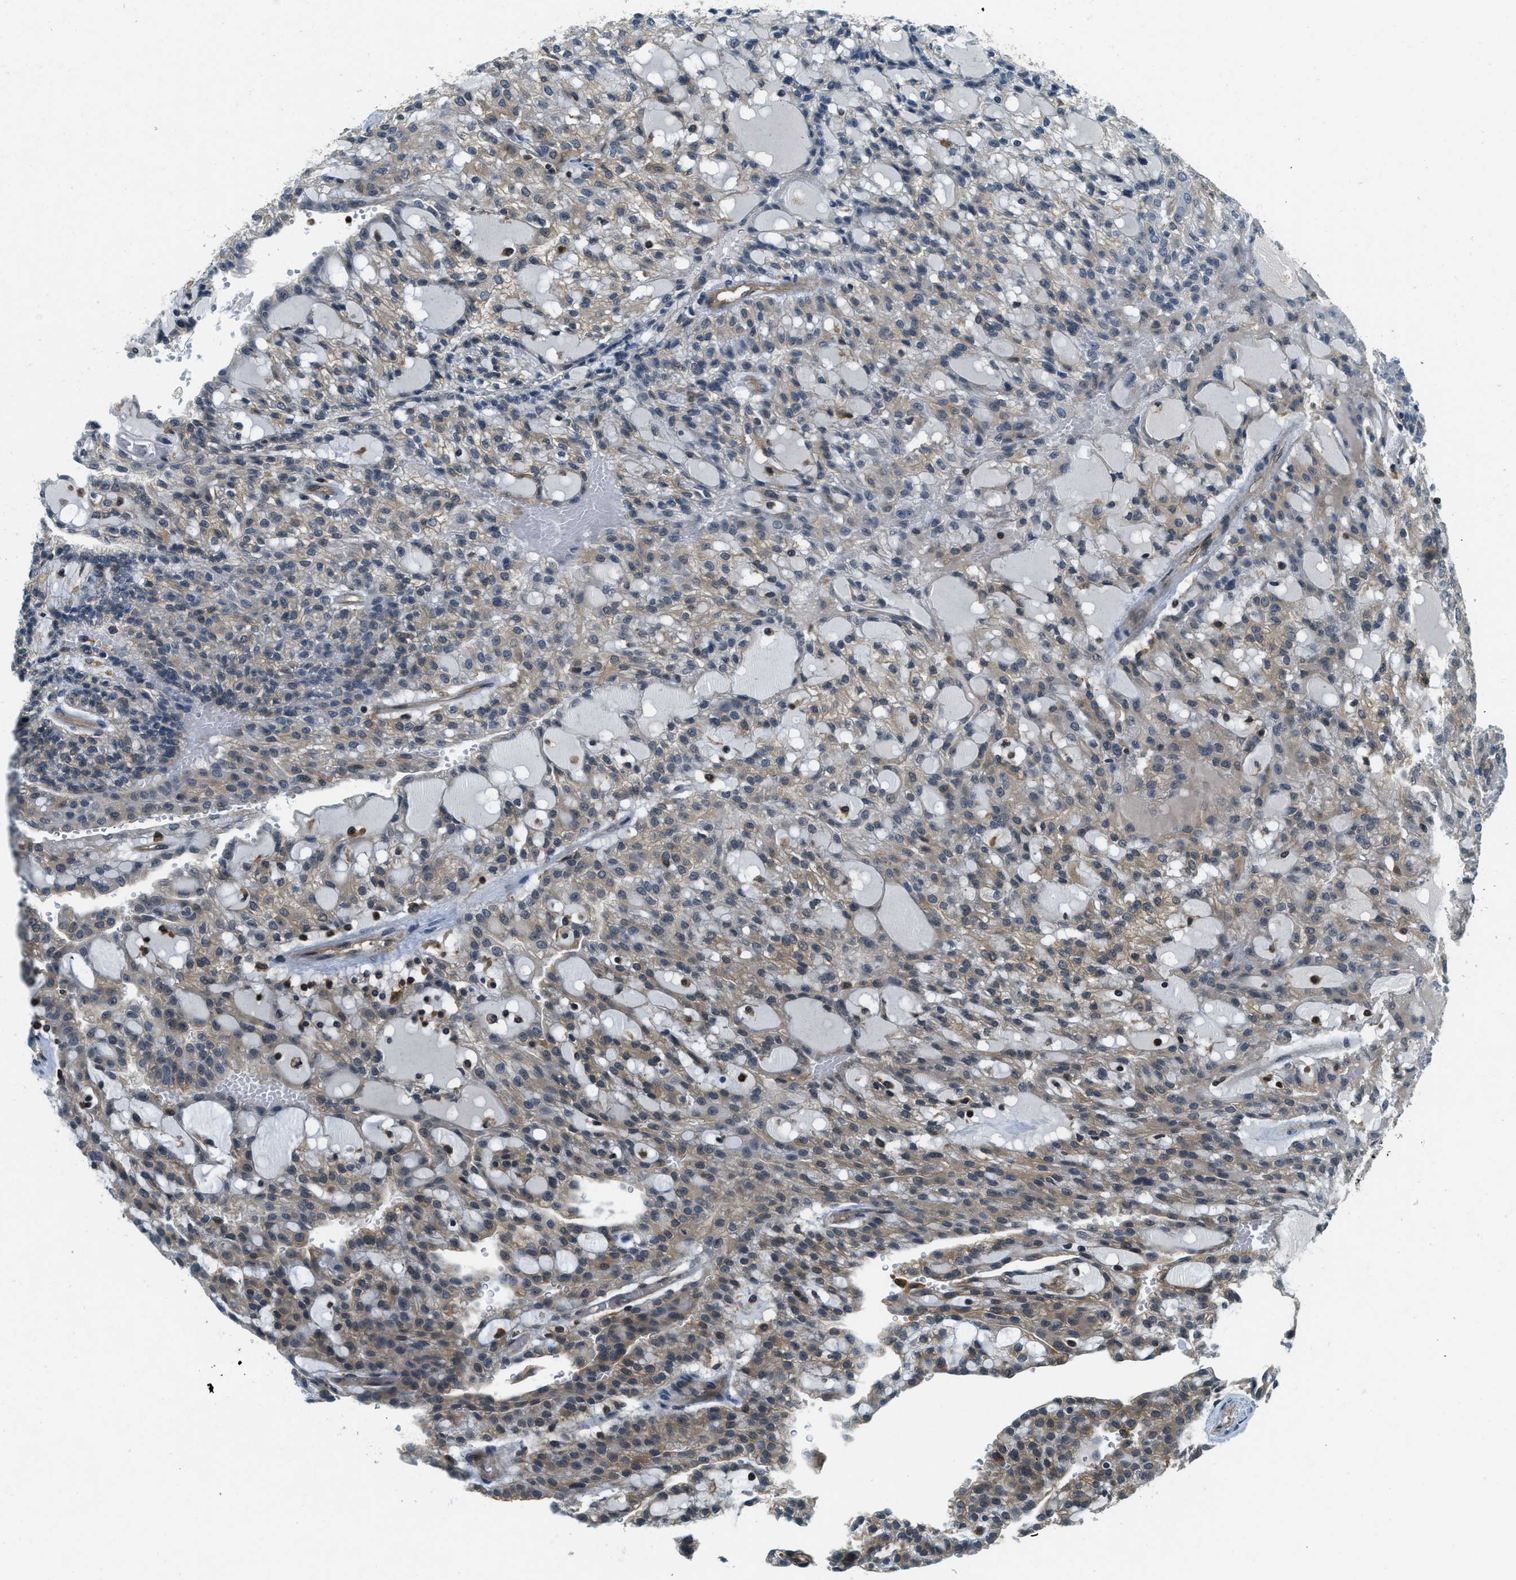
{"staining": {"intensity": "moderate", "quantity": ">75%", "location": "cytoplasmic/membranous"}, "tissue": "renal cancer", "cell_type": "Tumor cells", "image_type": "cancer", "snomed": [{"axis": "morphology", "description": "Adenocarcinoma, NOS"}, {"axis": "topography", "description": "Kidney"}], "caption": "Renal adenocarcinoma stained with DAB immunohistochemistry (IHC) demonstrates medium levels of moderate cytoplasmic/membranous positivity in approximately >75% of tumor cells.", "gene": "GMPPB", "patient": {"sex": "male", "age": 63}}